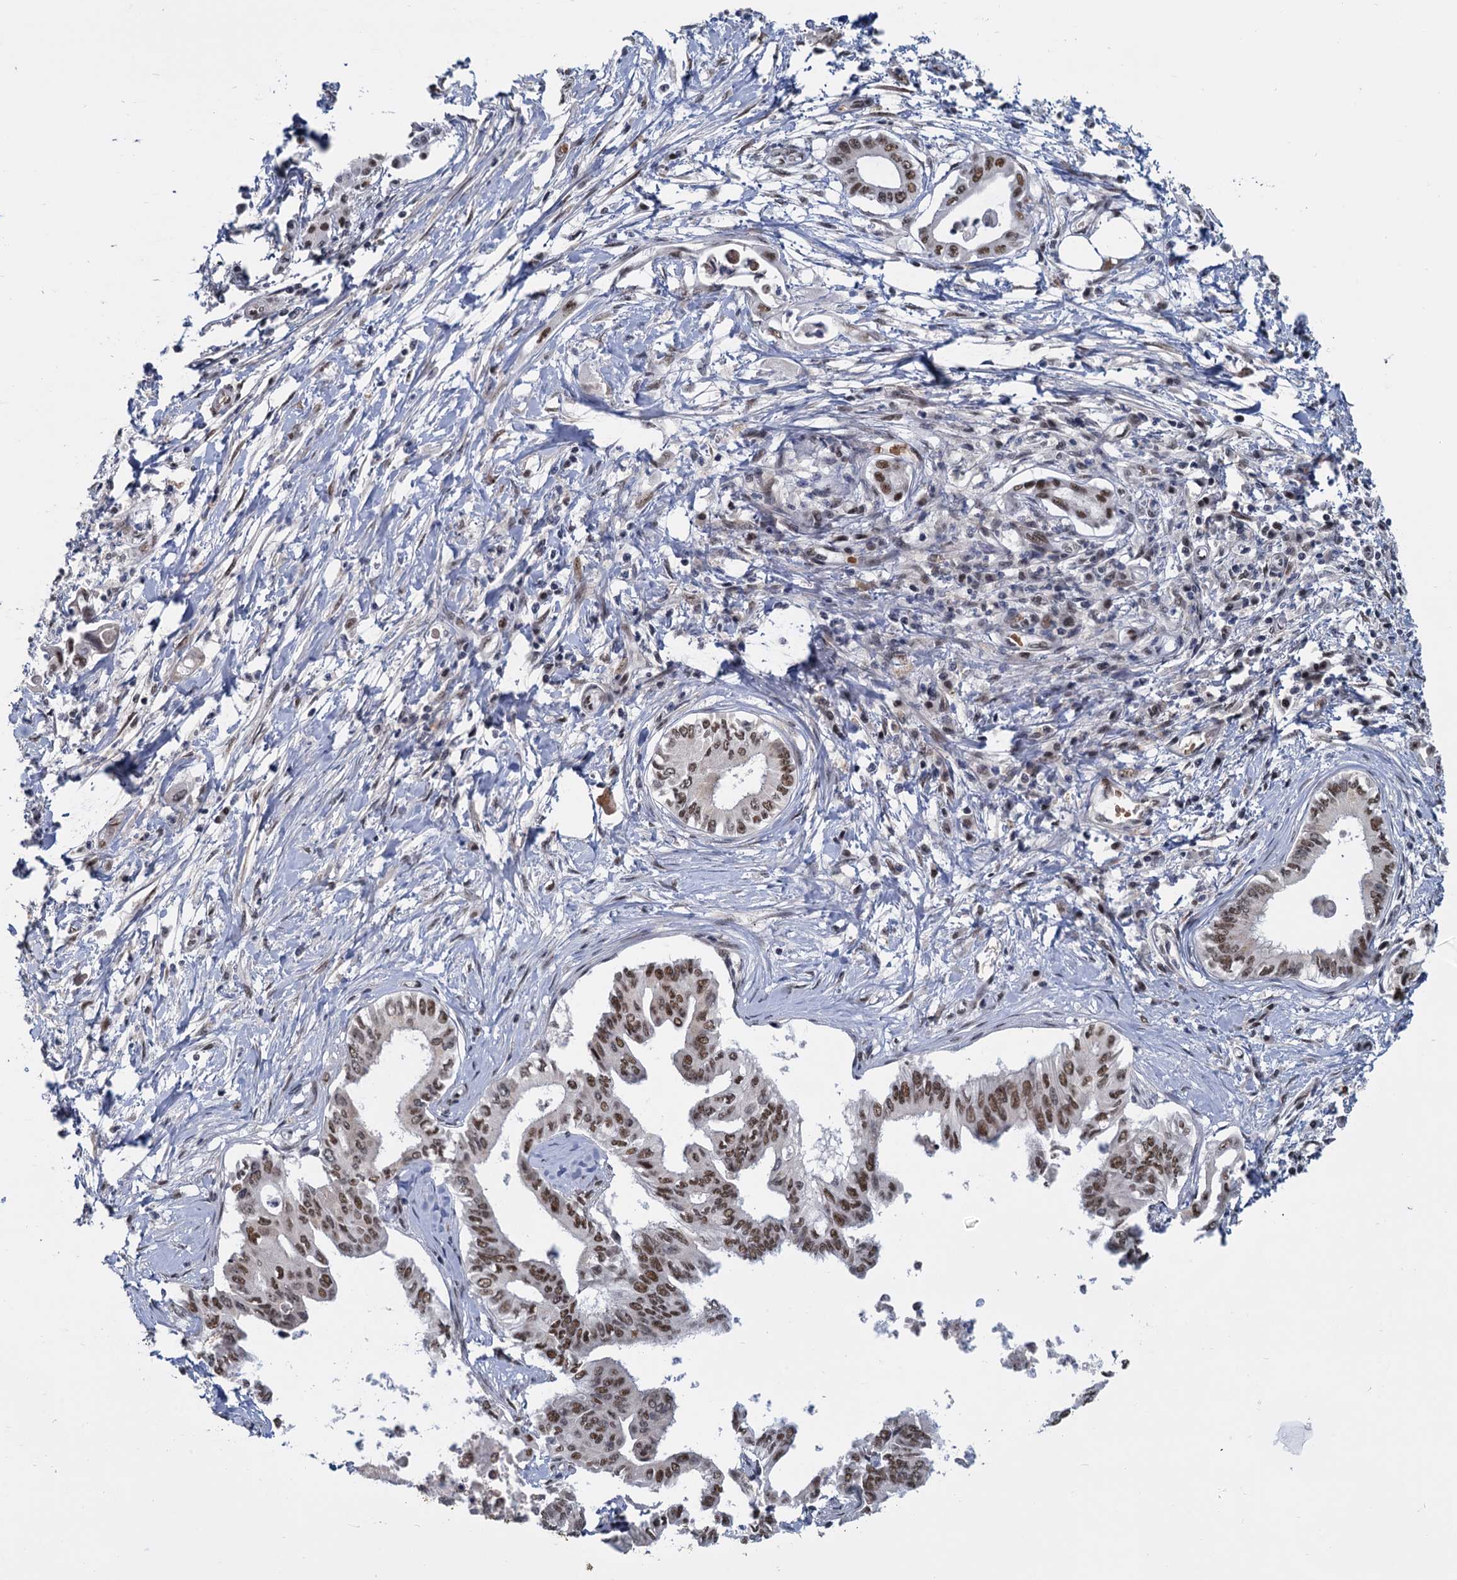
{"staining": {"intensity": "moderate", "quantity": ">75%", "location": "nuclear"}, "tissue": "pancreatic cancer", "cell_type": "Tumor cells", "image_type": "cancer", "snomed": [{"axis": "morphology", "description": "Adenocarcinoma, NOS"}, {"axis": "topography", "description": "Pancreas"}], "caption": "IHC histopathology image of human pancreatic cancer stained for a protein (brown), which displays medium levels of moderate nuclear positivity in about >75% of tumor cells.", "gene": "RPRD1A", "patient": {"sex": "female", "age": 77}}